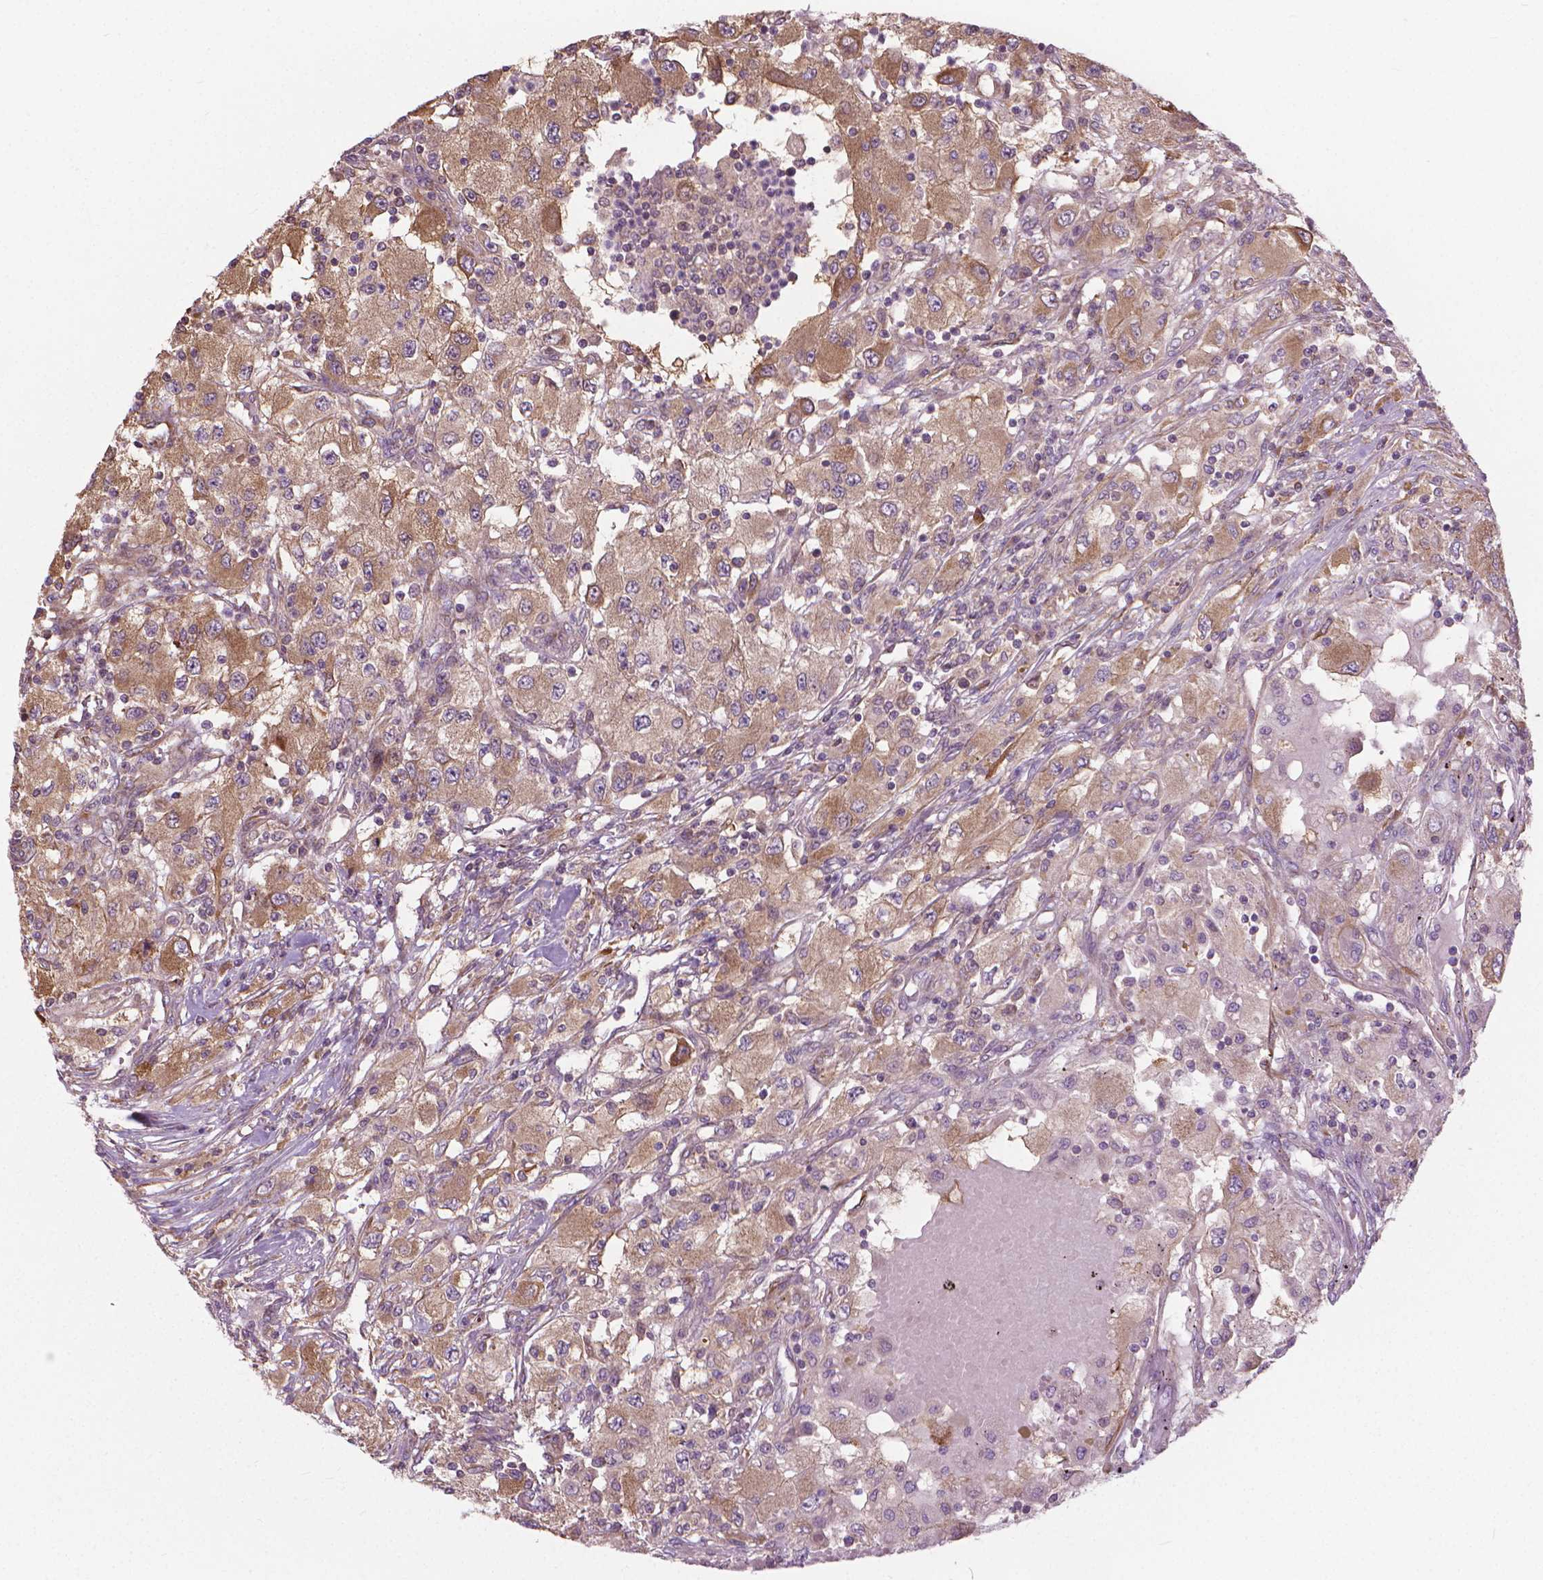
{"staining": {"intensity": "moderate", "quantity": "25%-75%", "location": "cytoplasmic/membranous"}, "tissue": "renal cancer", "cell_type": "Tumor cells", "image_type": "cancer", "snomed": [{"axis": "morphology", "description": "Adenocarcinoma, NOS"}, {"axis": "topography", "description": "Kidney"}], "caption": "Protein staining of renal adenocarcinoma tissue exhibits moderate cytoplasmic/membranous staining in approximately 25%-75% of tumor cells. (DAB IHC, brown staining for protein, blue staining for nuclei).", "gene": "NUDT1", "patient": {"sex": "female", "age": 67}}